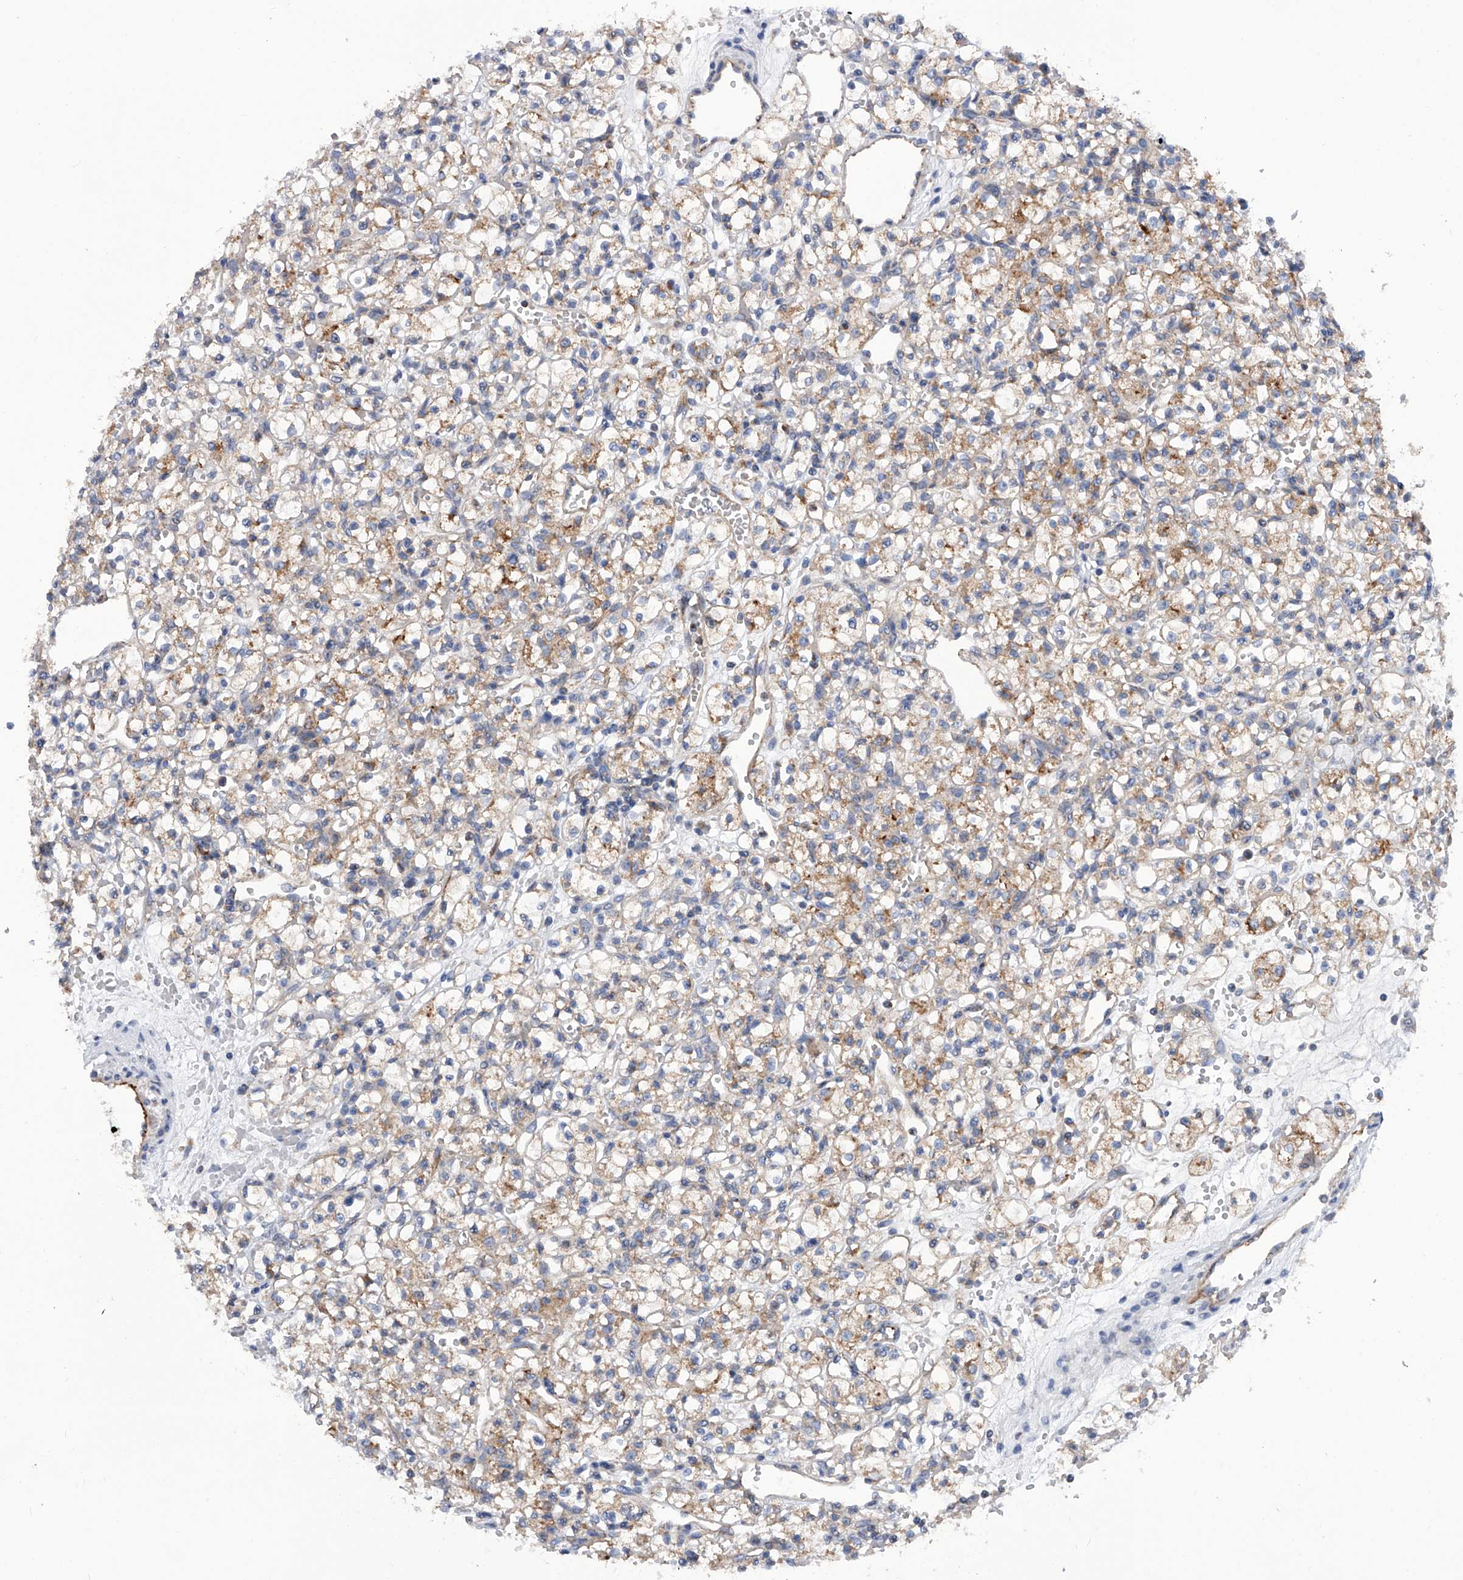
{"staining": {"intensity": "moderate", "quantity": ">75%", "location": "cytoplasmic/membranous"}, "tissue": "renal cancer", "cell_type": "Tumor cells", "image_type": "cancer", "snomed": [{"axis": "morphology", "description": "Adenocarcinoma, NOS"}, {"axis": "topography", "description": "Kidney"}], "caption": "Moderate cytoplasmic/membranous staining is identified in approximately >75% of tumor cells in renal cancer (adenocarcinoma).", "gene": "MLYCD", "patient": {"sex": "female", "age": 59}}